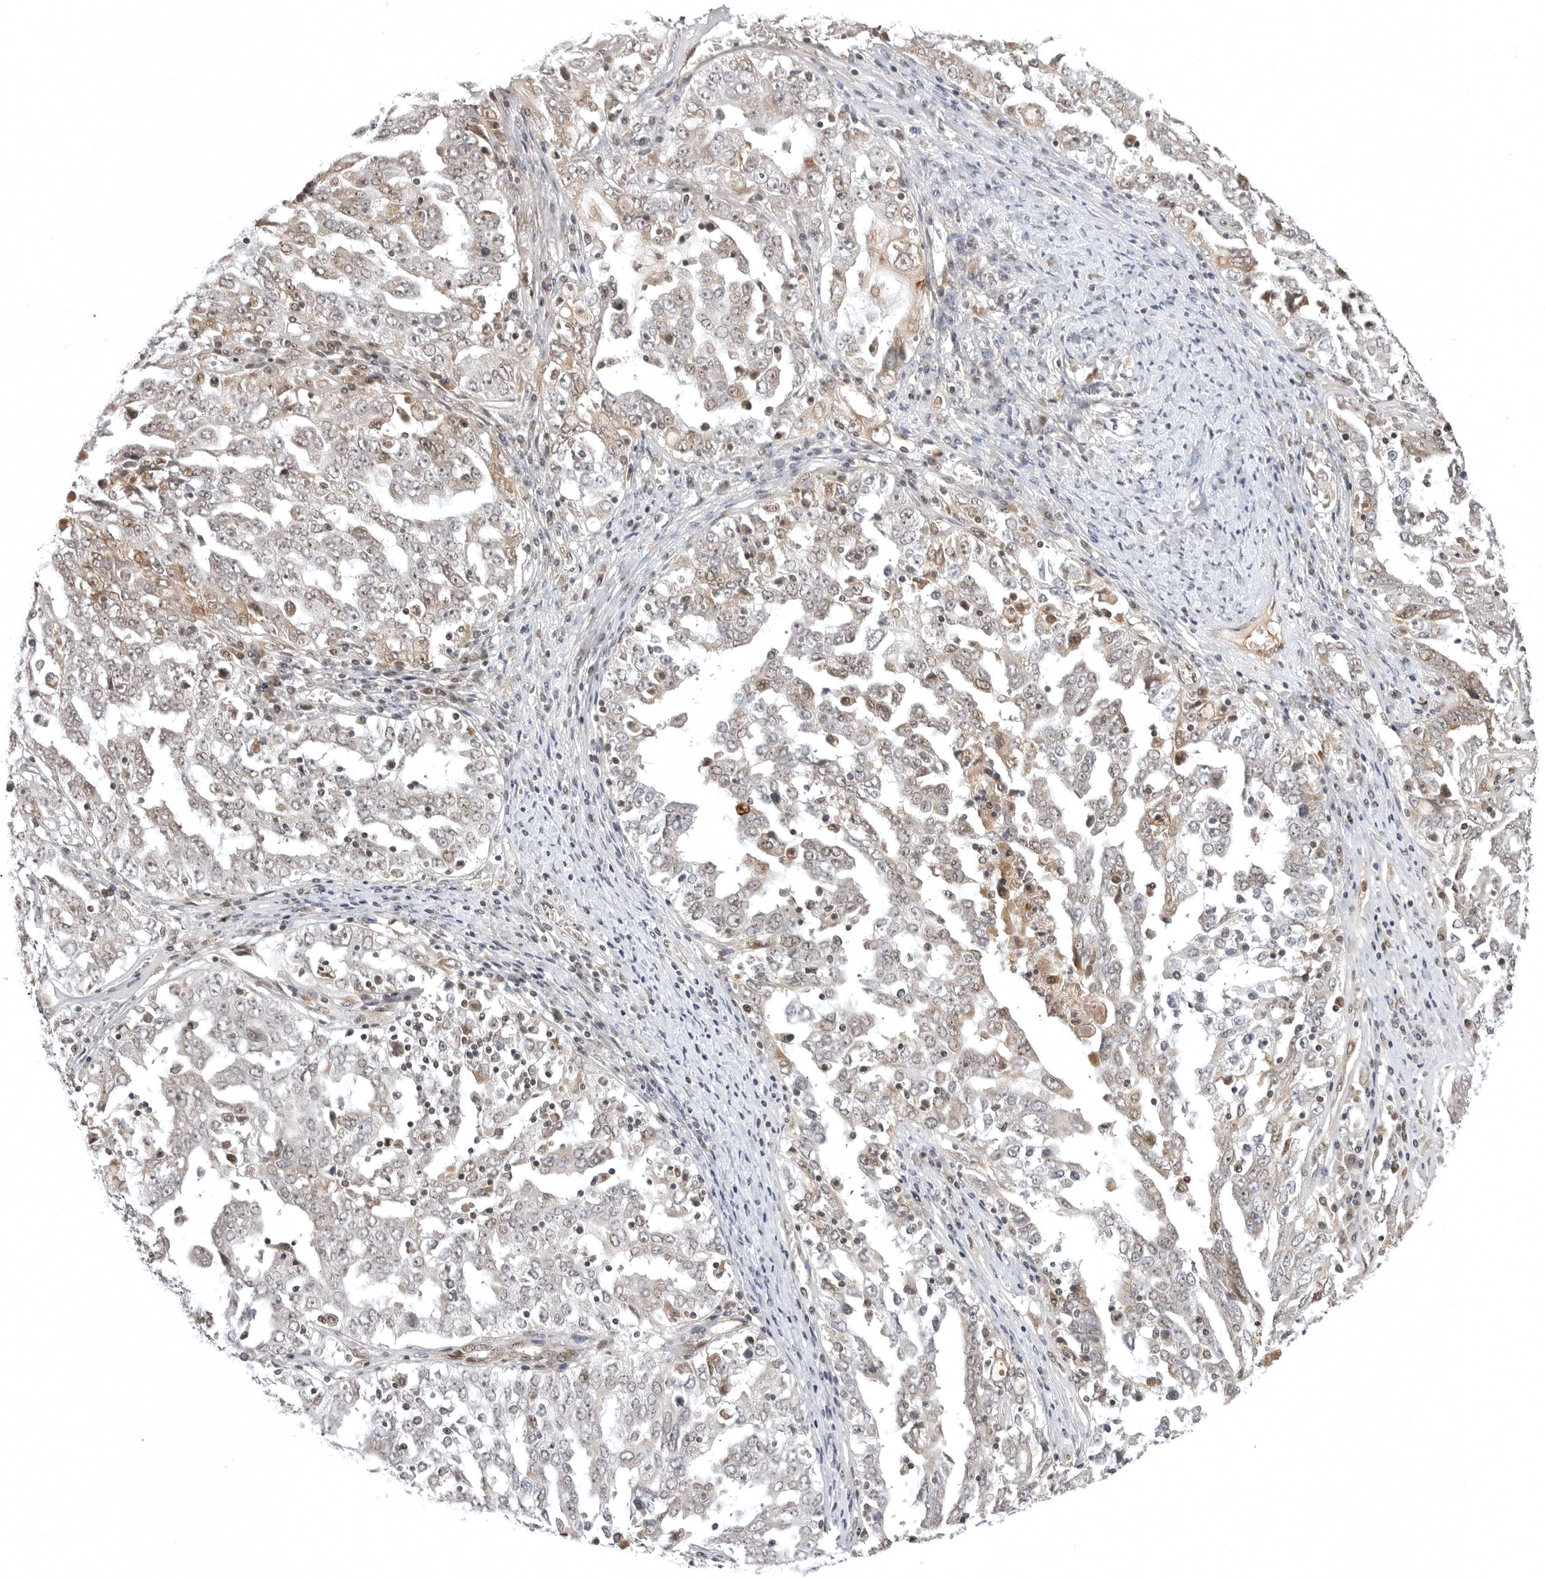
{"staining": {"intensity": "weak", "quantity": "<25%", "location": "cytoplasmic/membranous,nuclear"}, "tissue": "ovarian cancer", "cell_type": "Tumor cells", "image_type": "cancer", "snomed": [{"axis": "morphology", "description": "Carcinoma, endometroid"}, {"axis": "topography", "description": "Ovary"}], "caption": "Immunohistochemistry (IHC) histopathology image of neoplastic tissue: human ovarian cancer (endometroid carcinoma) stained with DAB (3,3'-diaminobenzidine) demonstrates no significant protein positivity in tumor cells. (Brightfield microscopy of DAB (3,3'-diaminobenzidine) IHC at high magnification).", "gene": "PHF3", "patient": {"sex": "female", "age": 62}}